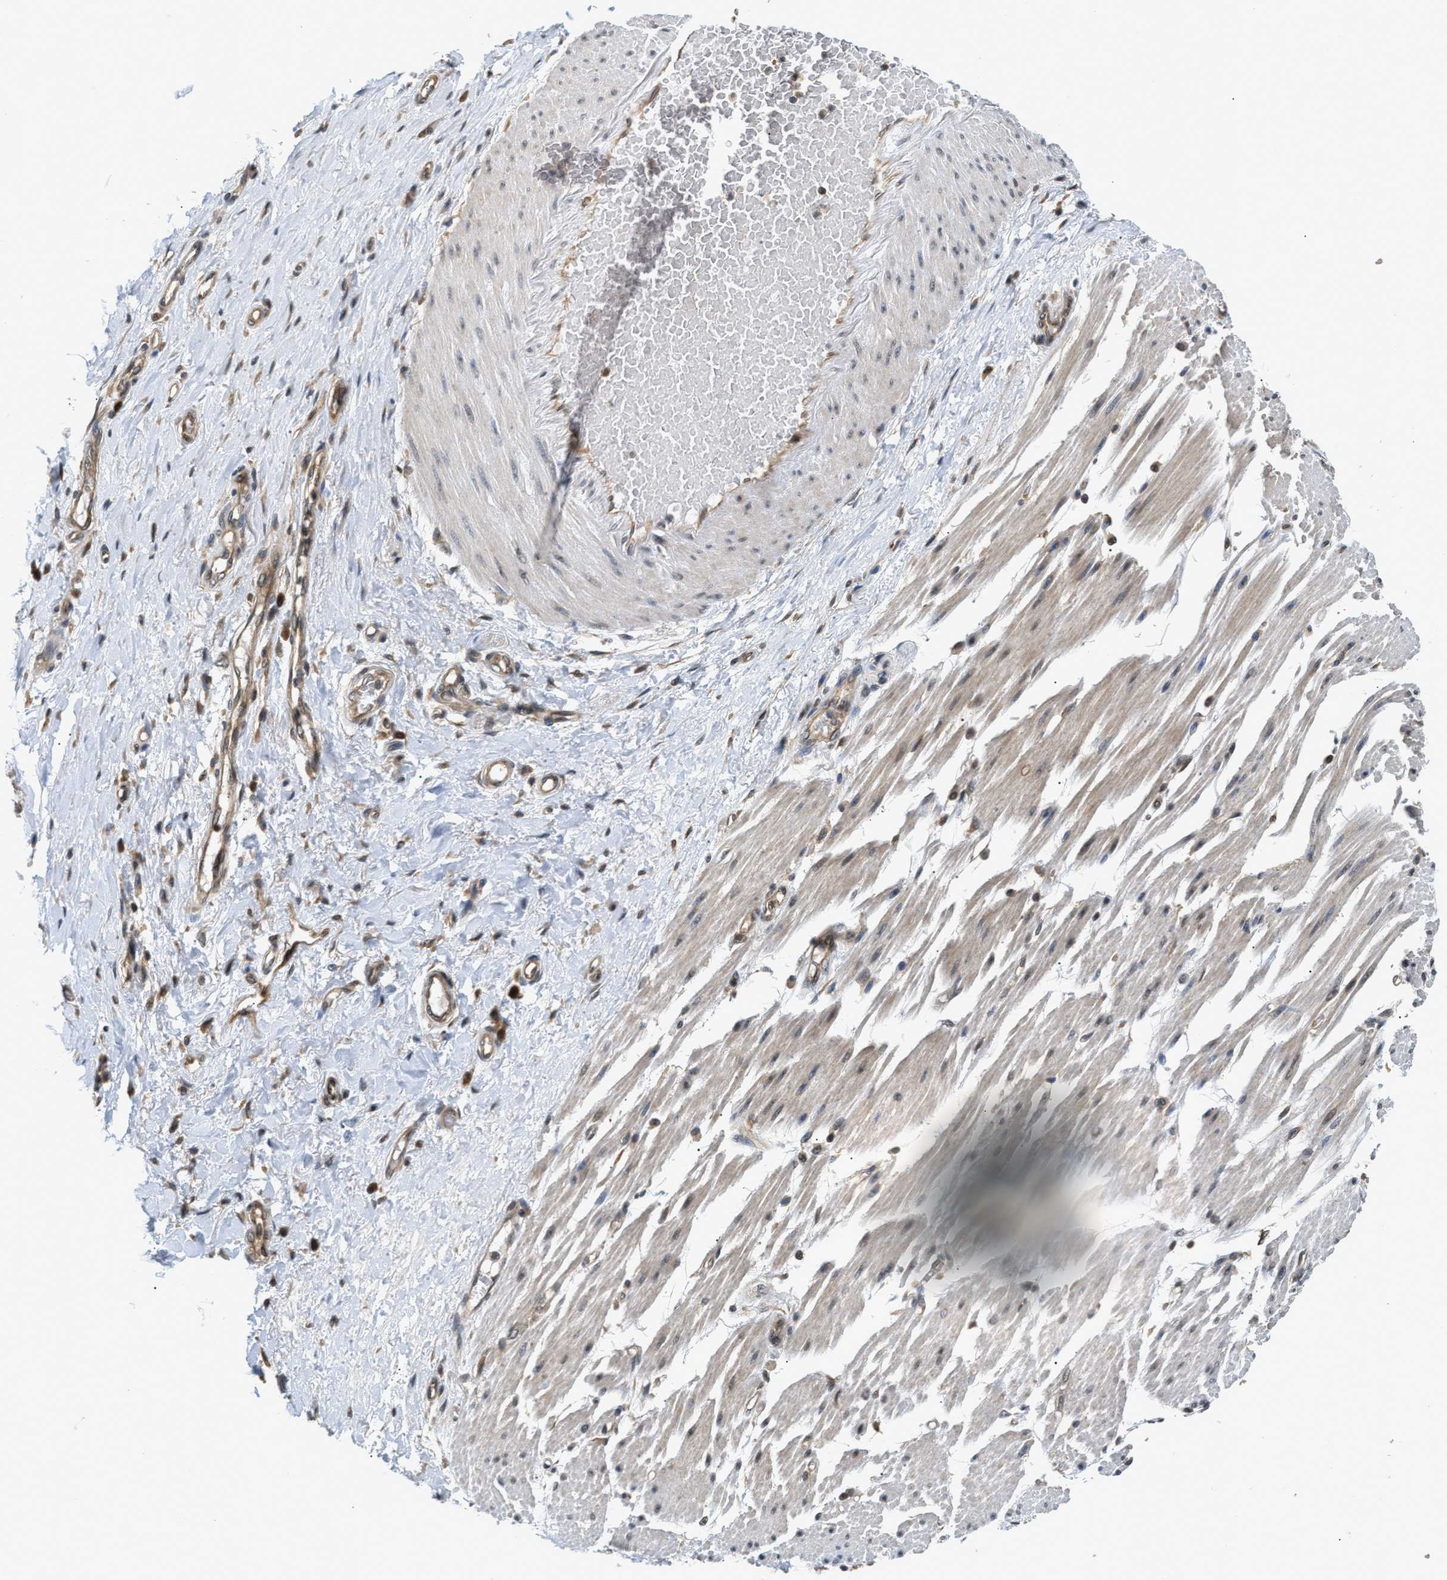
{"staining": {"intensity": "moderate", "quantity": ">75%", "location": "cytoplasmic/membranous"}, "tissue": "adipose tissue", "cell_type": "Adipocytes", "image_type": "normal", "snomed": [{"axis": "morphology", "description": "Normal tissue, NOS"}, {"axis": "morphology", "description": "Adenocarcinoma, NOS"}, {"axis": "topography", "description": "Esophagus"}], "caption": "The photomicrograph shows immunohistochemical staining of normal adipose tissue. There is moderate cytoplasmic/membranous expression is present in approximately >75% of adipocytes.", "gene": "RAB29", "patient": {"sex": "male", "age": 62}}